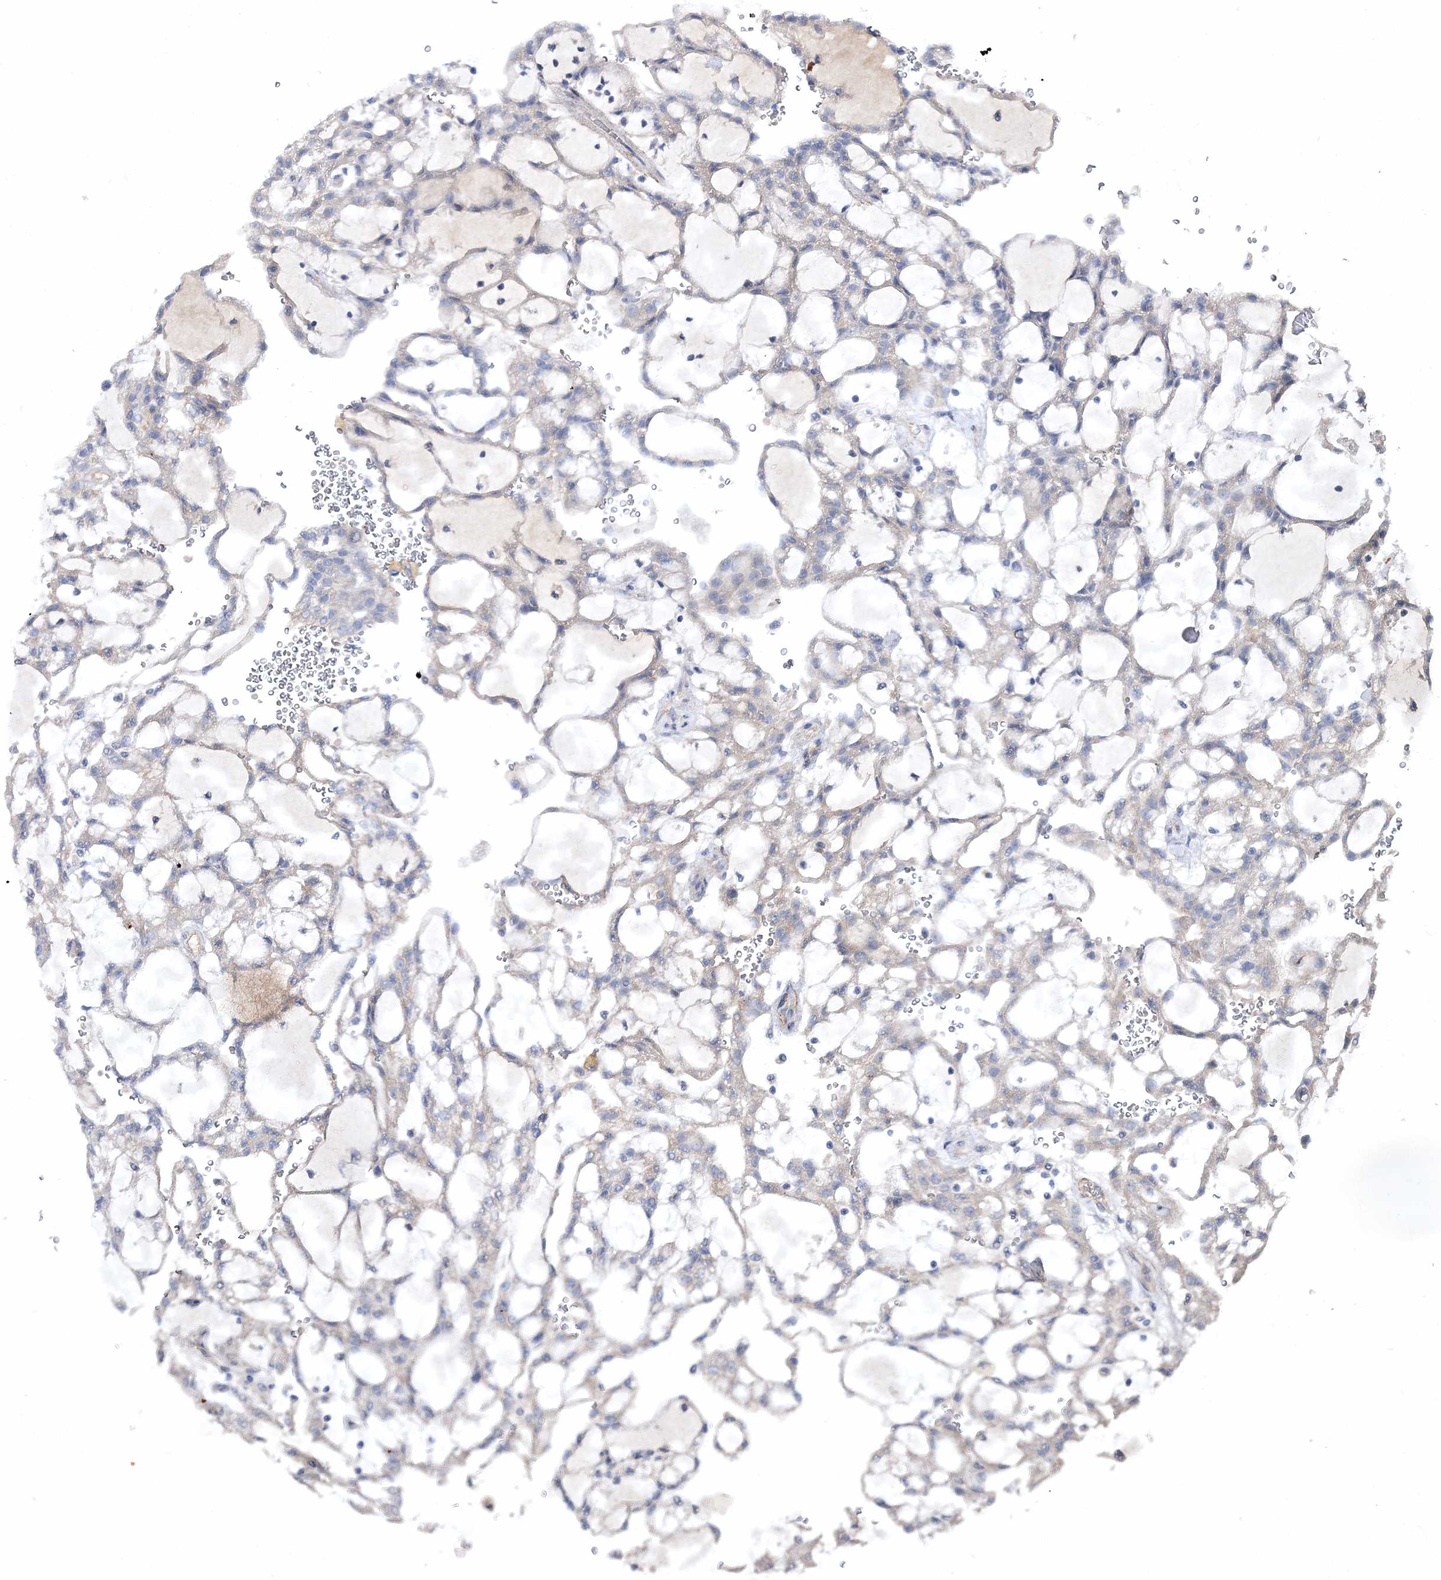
{"staining": {"intensity": "weak", "quantity": "<25%", "location": "cytoplasmic/membranous"}, "tissue": "renal cancer", "cell_type": "Tumor cells", "image_type": "cancer", "snomed": [{"axis": "morphology", "description": "Adenocarcinoma, NOS"}, {"axis": "topography", "description": "Kidney"}], "caption": "Tumor cells are negative for brown protein staining in renal cancer. (Stains: DAB immunohistochemistry with hematoxylin counter stain, Microscopy: brightfield microscopy at high magnification).", "gene": "RTN2", "patient": {"sex": "male", "age": 63}}